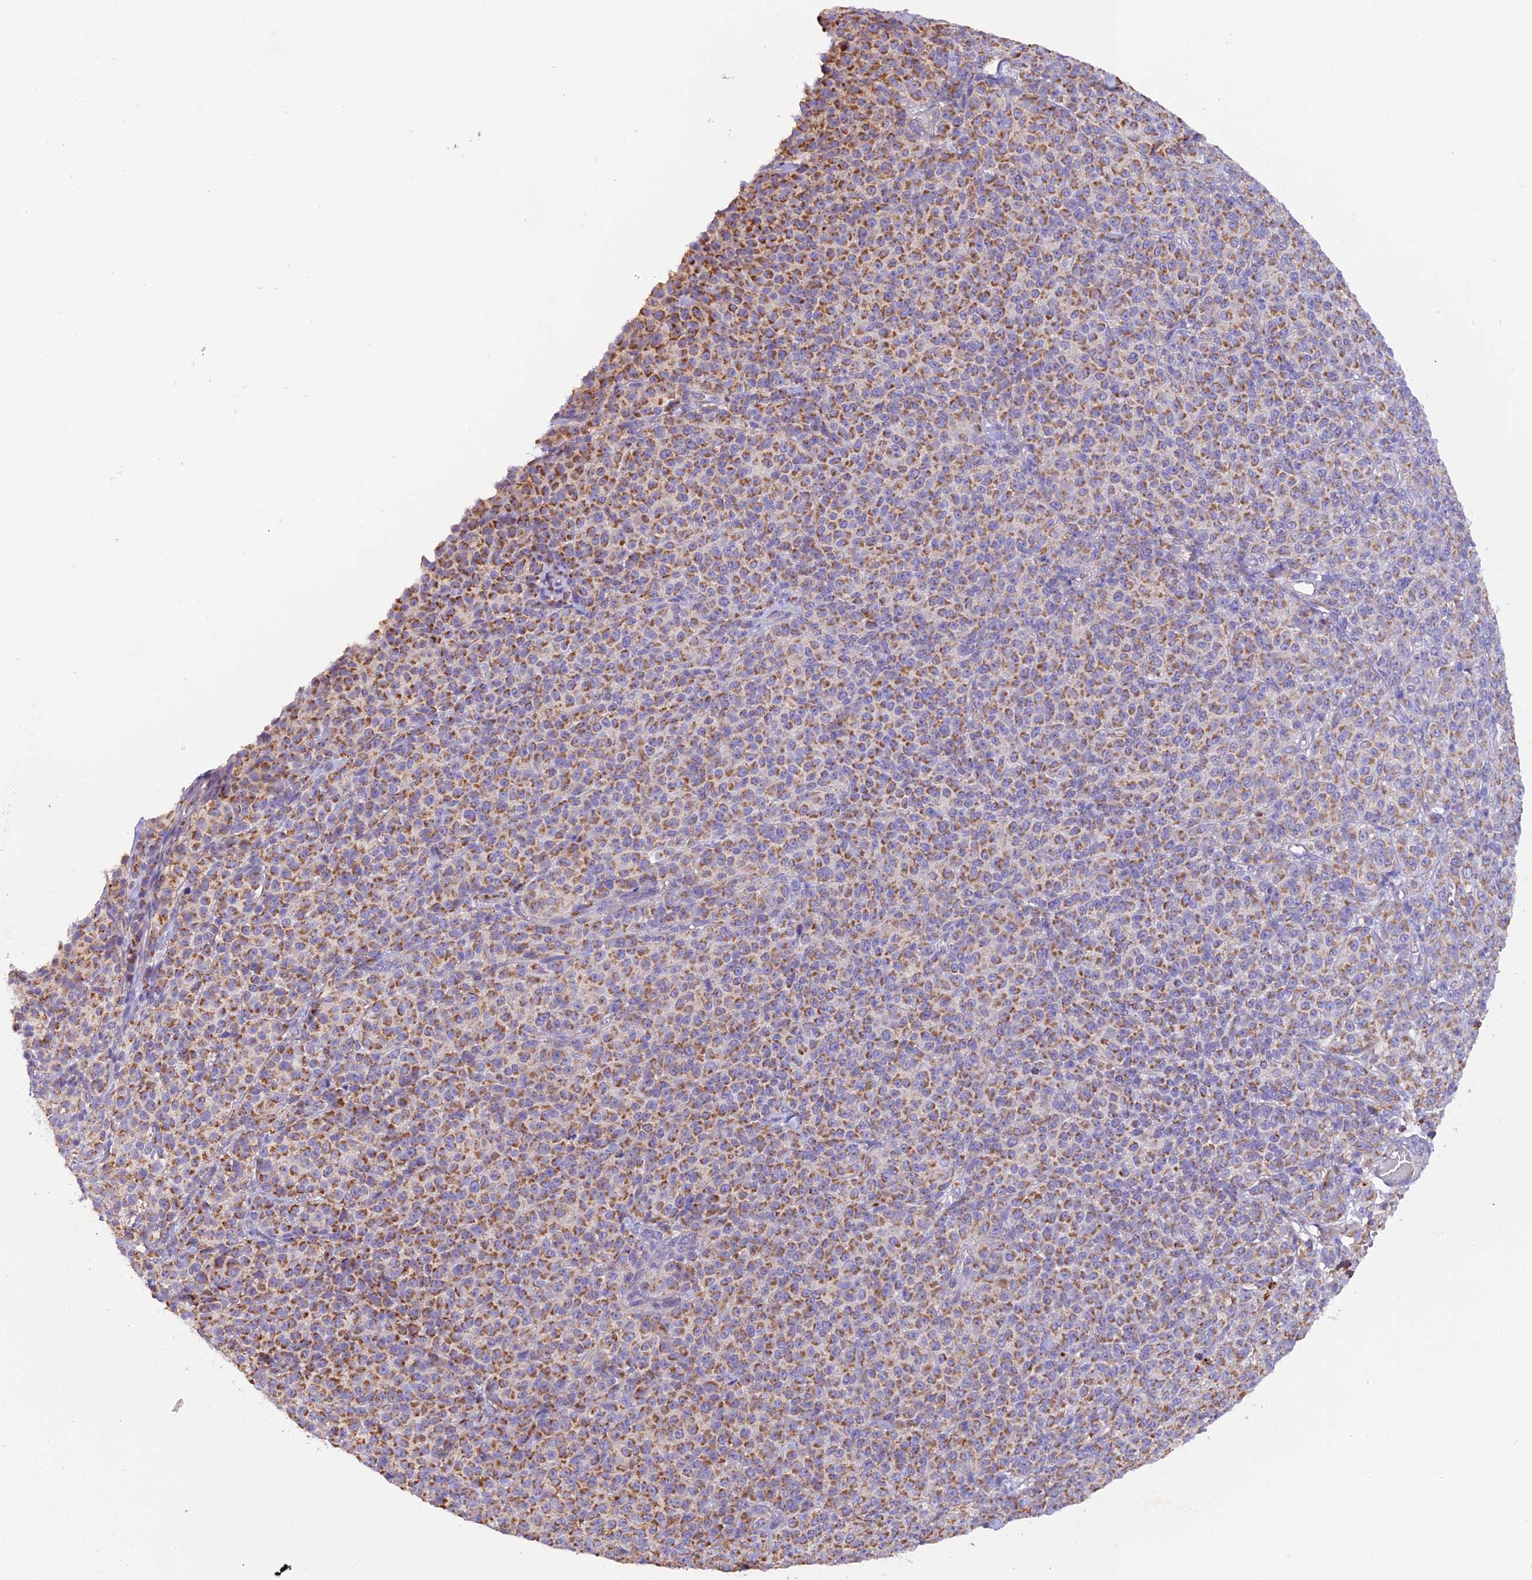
{"staining": {"intensity": "moderate", "quantity": ">75%", "location": "cytoplasmic/membranous"}, "tissue": "melanoma", "cell_type": "Tumor cells", "image_type": "cancer", "snomed": [{"axis": "morphology", "description": "Normal tissue, NOS"}, {"axis": "morphology", "description": "Malignant melanoma, NOS"}, {"axis": "topography", "description": "Skin"}], "caption": "DAB immunohistochemical staining of malignant melanoma displays moderate cytoplasmic/membranous protein expression in about >75% of tumor cells.", "gene": "GPD1", "patient": {"sex": "female", "age": 34}}